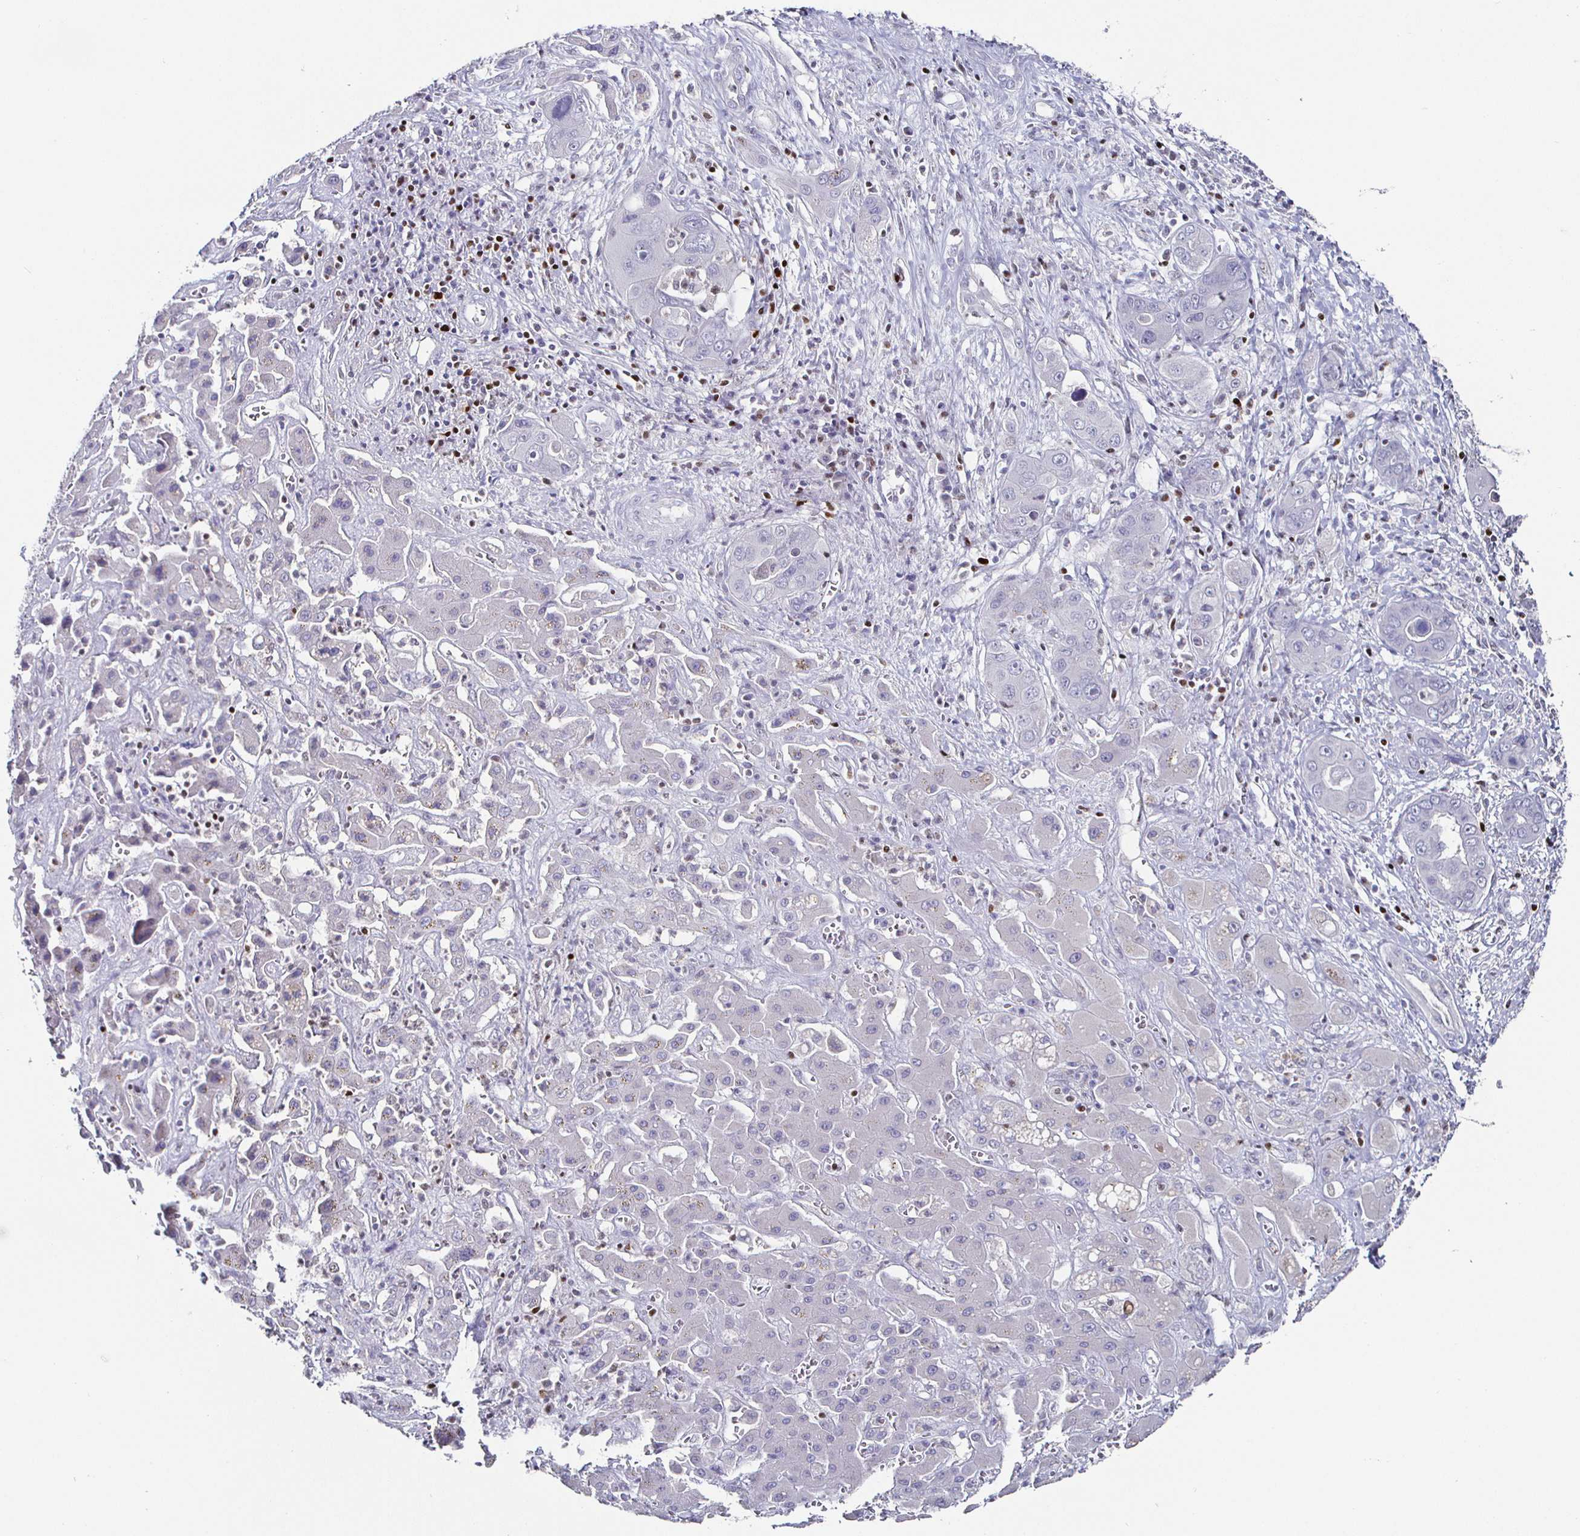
{"staining": {"intensity": "negative", "quantity": "none", "location": "none"}, "tissue": "liver cancer", "cell_type": "Tumor cells", "image_type": "cancer", "snomed": [{"axis": "morphology", "description": "Cholangiocarcinoma"}, {"axis": "topography", "description": "Liver"}], "caption": "High power microscopy micrograph of an immunohistochemistry image of liver cancer (cholangiocarcinoma), revealing no significant expression in tumor cells. The staining is performed using DAB brown chromogen with nuclei counter-stained in using hematoxylin.", "gene": "RUNX2", "patient": {"sex": "male", "age": 67}}